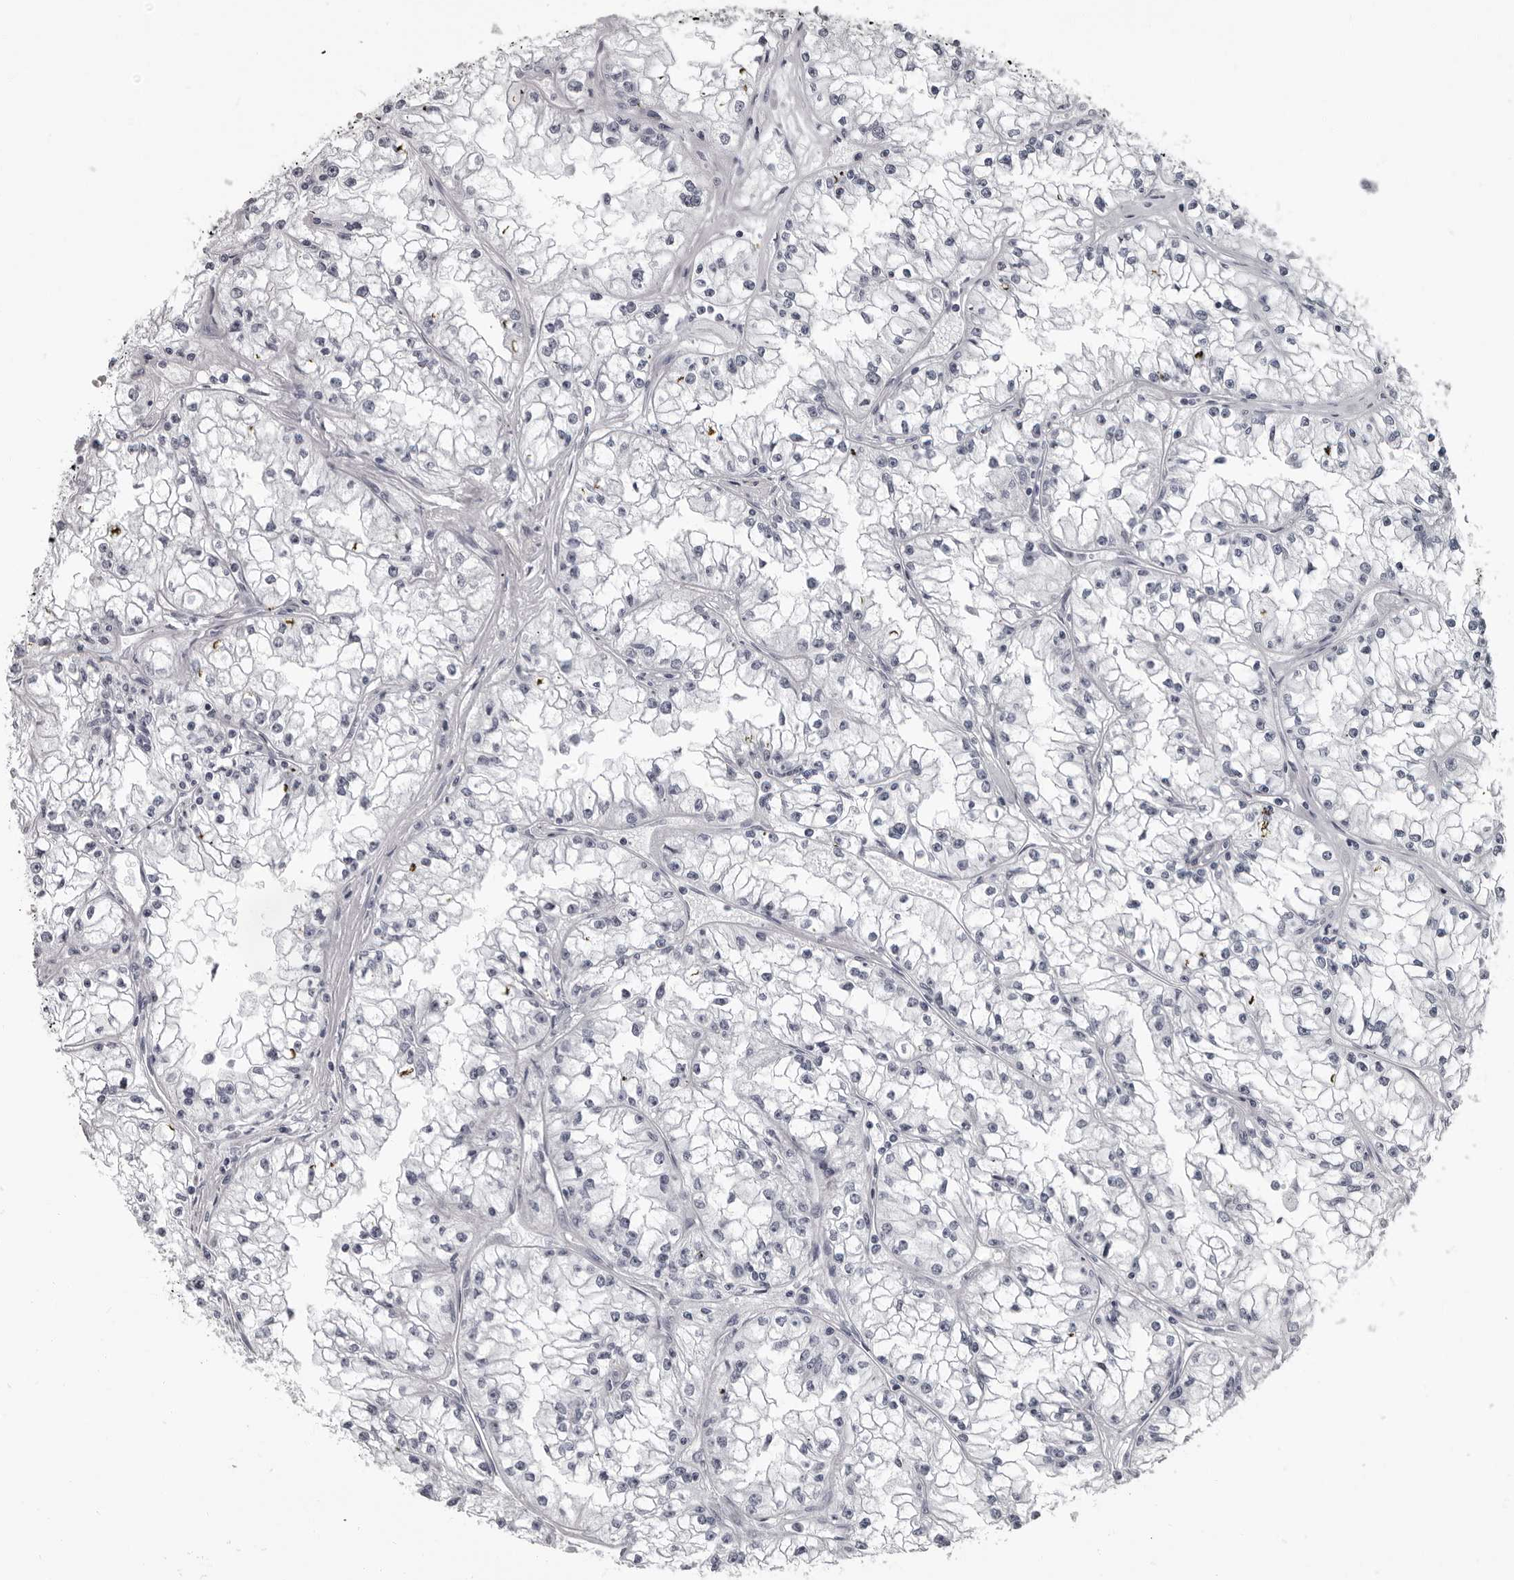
{"staining": {"intensity": "negative", "quantity": "none", "location": "none"}, "tissue": "renal cancer", "cell_type": "Tumor cells", "image_type": "cancer", "snomed": [{"axis": "morphology", "description": "Adenocarcinoma, NOS"}, {"axis": "topography", "description": "Kidney"}], "caption": "This micrograph is of renal adenocarcinoma stained with immunohistochemistry (IHC) to label a protein in brown with the nuclei are counter-stained blue. There is no expression in tumor cells.", "gene": "LZIC", "patient": {"sex": "male", "age": 56}}